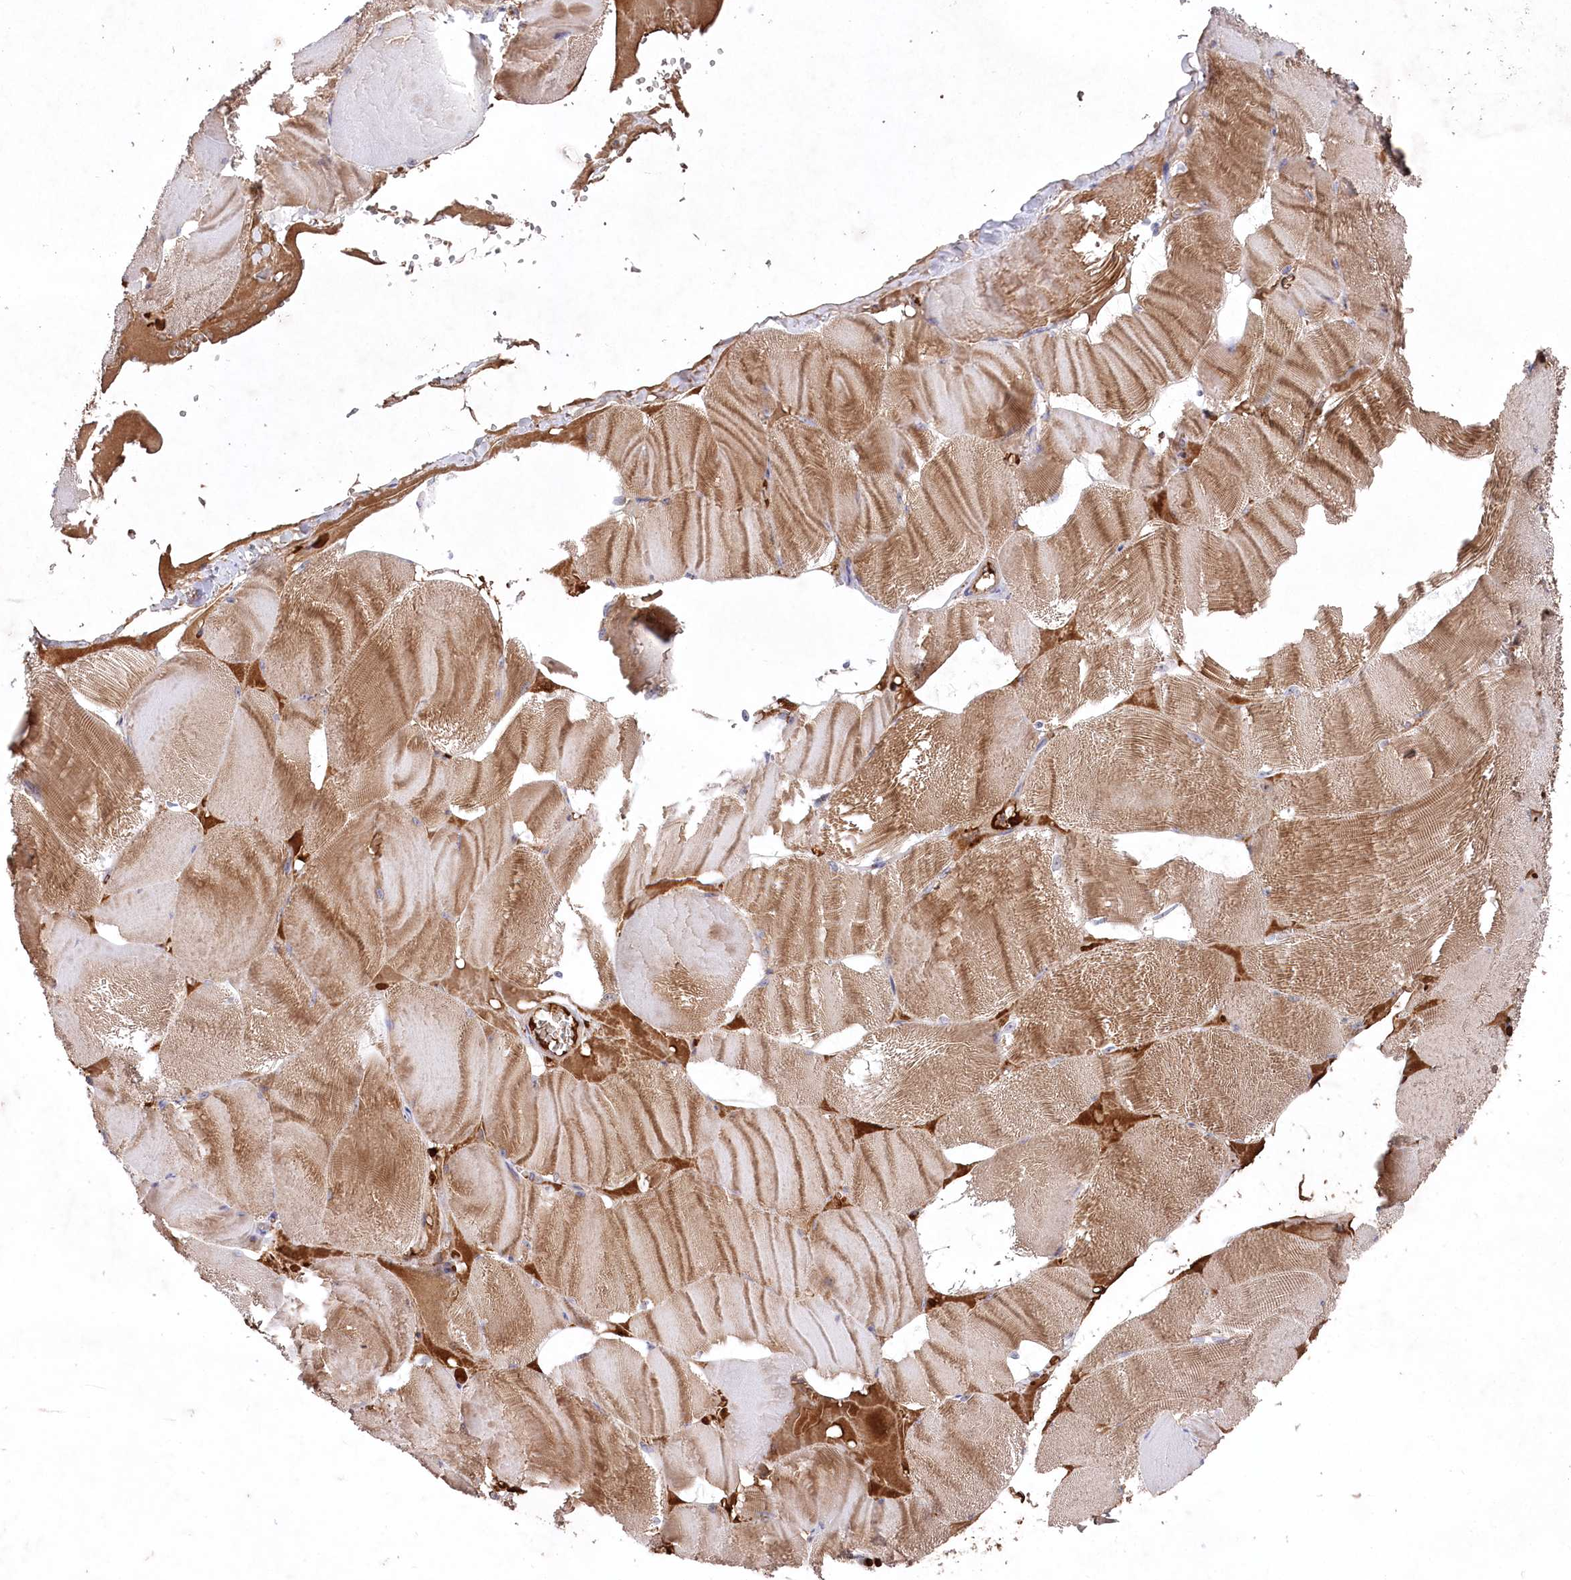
{"staining": {"intensity": "strong", "quantity": "25%-75%", "location": "cytoplasmic/membranous"}, "tissue": "skeletal muscle", "cell_type": "Myocytes", "image_type": "normal", "snomed": [{"axis": "morphology", "description": "Normal tissue, NOS"}, {"axis": "morphology", "description": "Basal cell carcinoma"}, {"axis": "topography", "description": "Skeletal muscle"}], "caption": "About 25%-75% of myocytes in normal skeletal muscle reveal strong cytoplasmic/membranous protein staining as visualized by brown immunohistochemical staining.", "gene": "PPP1R21", "patient": {"sex": "female", "age": 64}}